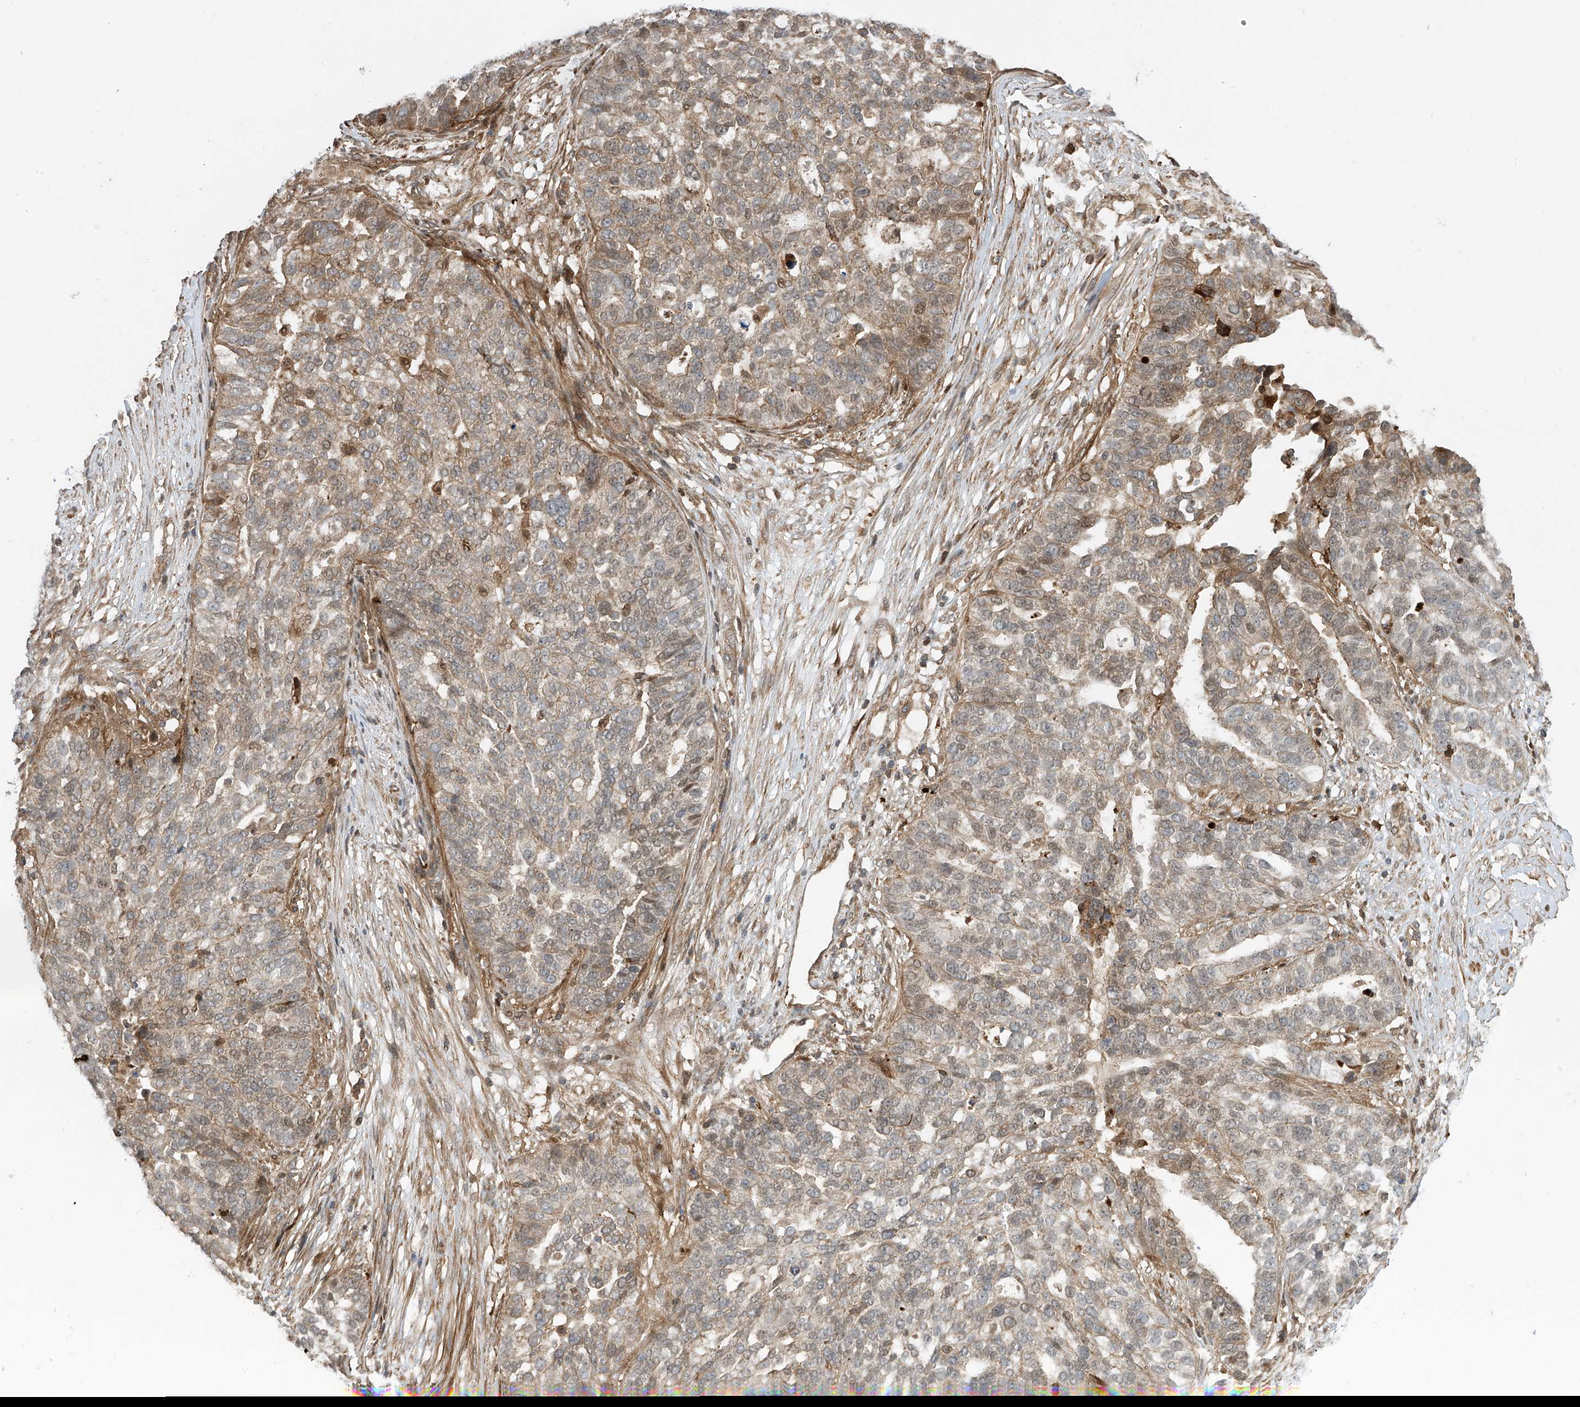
{"staining": {"intensity": "weak", "quantity": ">75%", "location": "cytoplasmic/membranous"}, "tissue": "ovarian cancer", "cell_type": "Tumor cells", "image_type": "cancer", "snomed": [{"axis": "morphology", "description": "Cystadenocarcinoma, serous, NOS"}, {"axis": "topography", "description": "Ovary"}], "caption": "Immunohistochemistry of ovarian cancer (serous cystadenocarcinoma) shows low levels of weak cytoplasmic/membranous expression in approximately >75% of tumor cells.", "gene": "ATAD2B", "patient": {"sex": "female", "age": 59}}